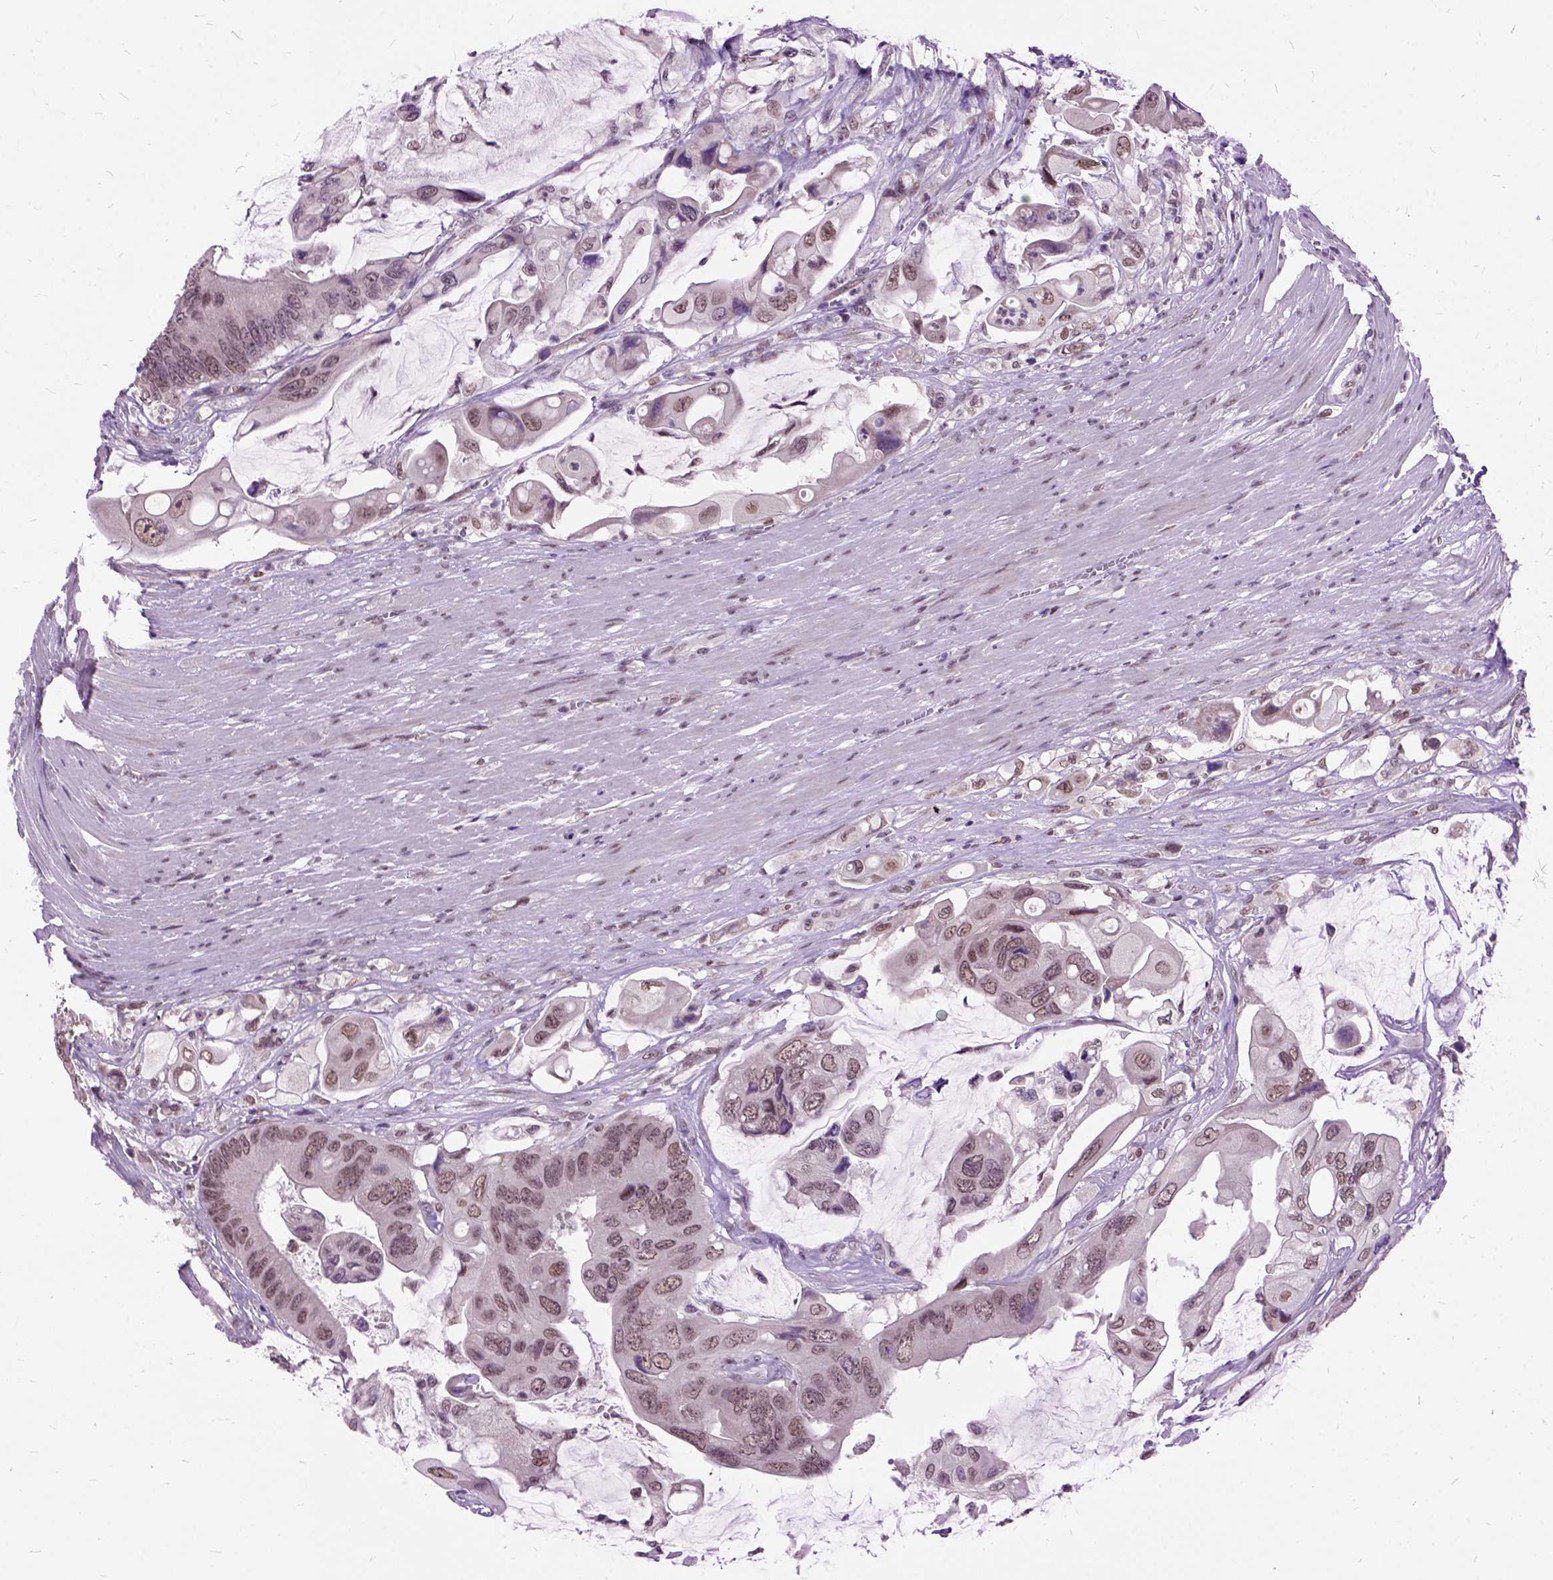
{"staining": {"intensity": "weak", "quantity": ">75%", "location": "cytoplasmic/membranous,nuclear"}, "tissue": "colorectal cancer", "cell_type": "Tumor cells", "image_type": "cancer", "snomed": [{"axis": "morphology", "description": "Adenocarcinoma, NOS"}, {"axis": "topography", "description": "Rectum"}], "caption": "Weak cytoplasmic/membranous and nuclear staining is seen in approximately >75% of tumor cells in colorectal cancer (adenocarcinoma).", "gene": "ORC5", "patient": {"sex": "male", "age": 63}}